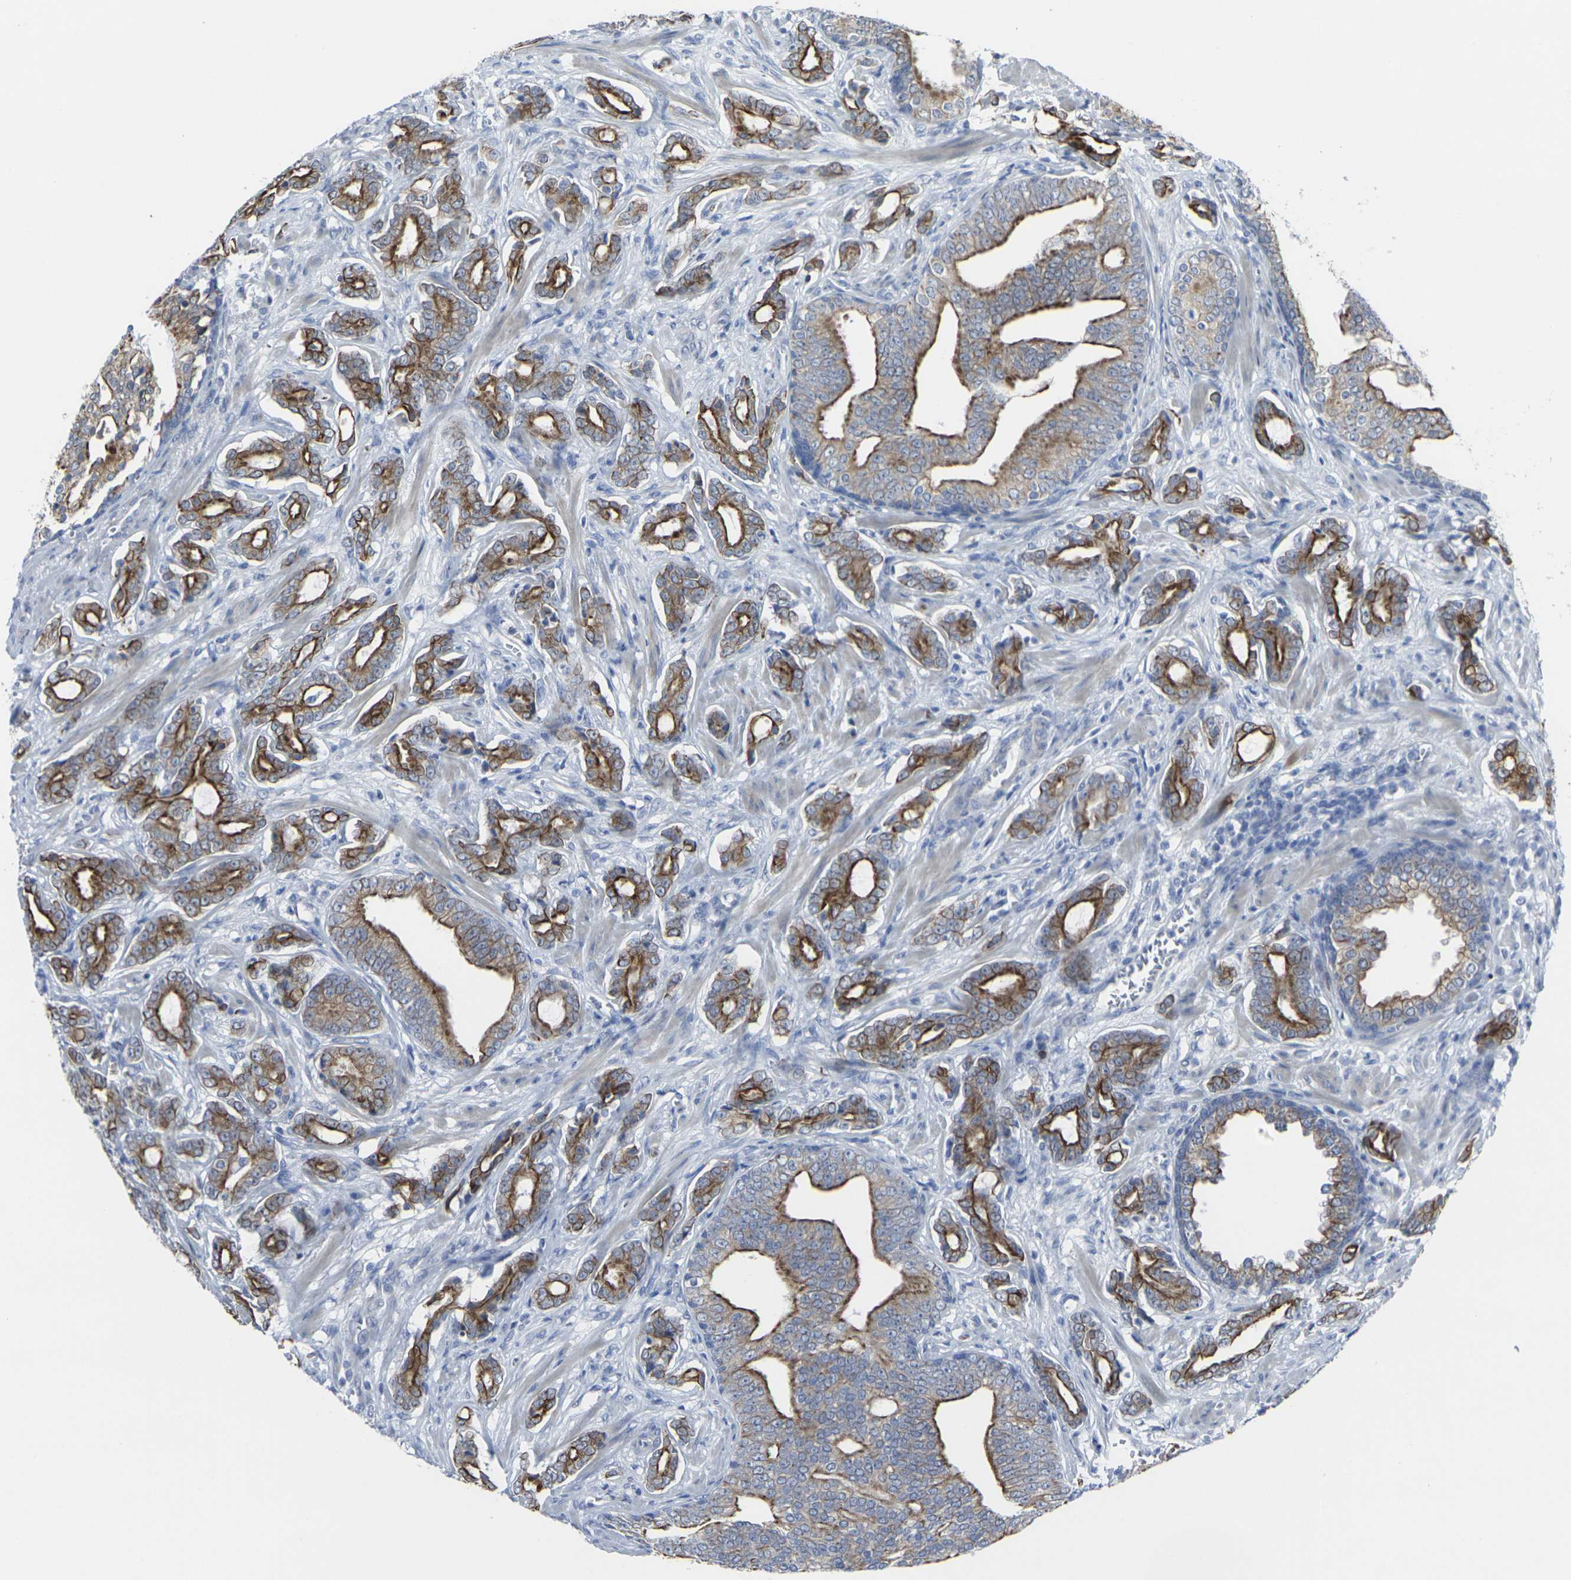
{"staining": {"intensity": "strong", "quantity": "25%-75%", "location": "cytoplasmic/membranous"}, "tissue": "prostate cancer", "cell_type": "Tumor cells", "image_type": "cancer", "snomed": [{"axis": "morphology", "description": "Adenocarcinoma, Low grade"}, {"axis": "topography", "description": "Prostate"}], "caption": "Prostate cancer (adenocarcinoma (low-grade)) stained with a brown dye shows strong cytoplasmic/membranous positive positivity in approximately 25%-75% of tumor cells.", "gene": "ANKRD46", "patient": {"sex": "male", "age": 58}}